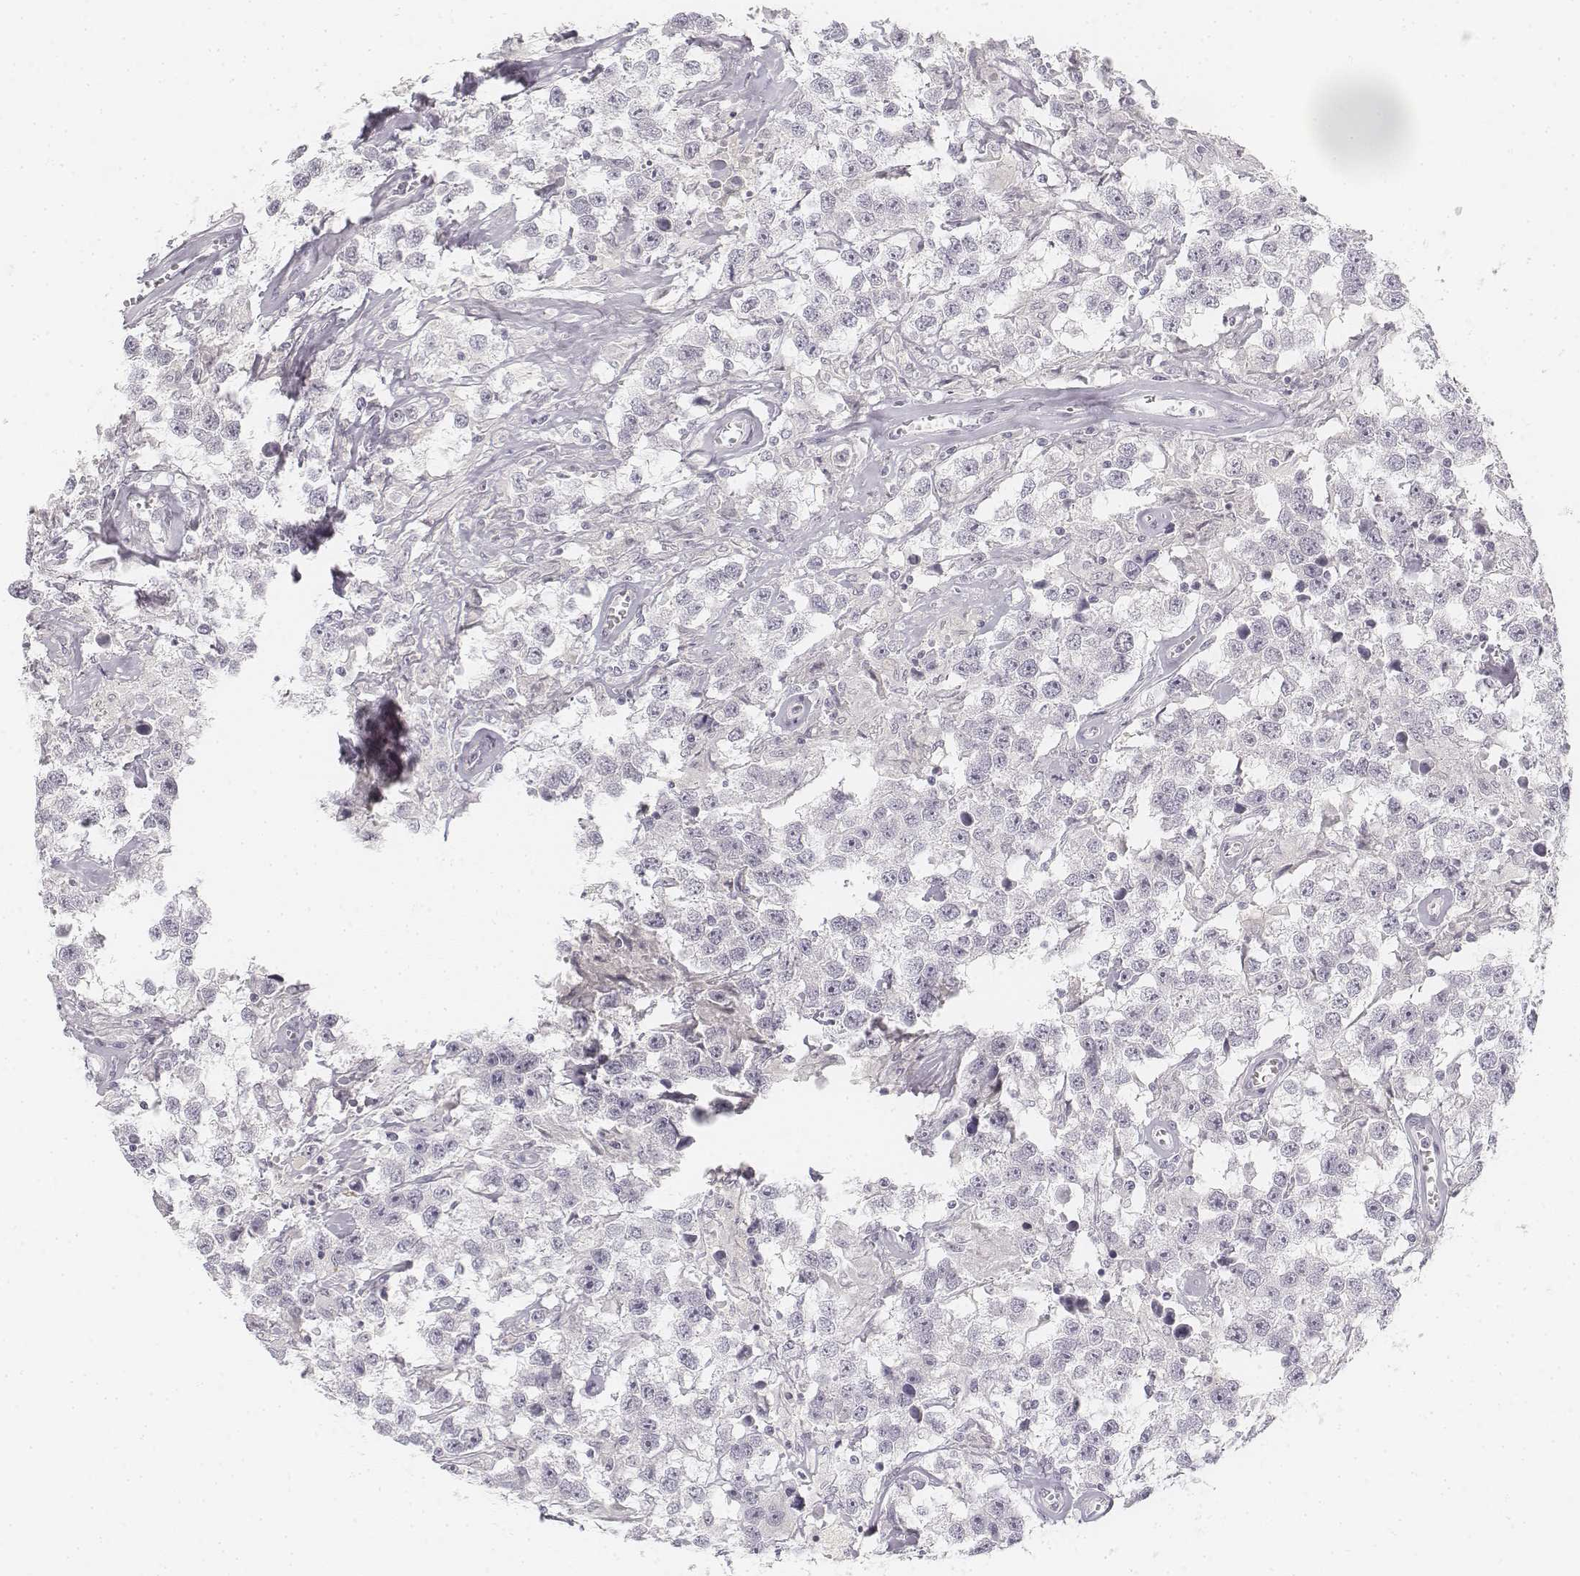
{"staining": {"intensity": "negative", "quantity": "none", "location": "none"}, "tissue": "testis cancer", "cell_type": "Tumor cells", "image_type": "cancer", "snomed": [{"axis": "morphology", "description": "Seminoma, NOS"}, {"axis": "topography", "description": "Testis"}], "caption": "Immunohistochemical staining of testis seminoma demonstrates no significant staining in tumor cells.", "gene": "KRT25", "patient": {"sex": "male", "age": 43}}